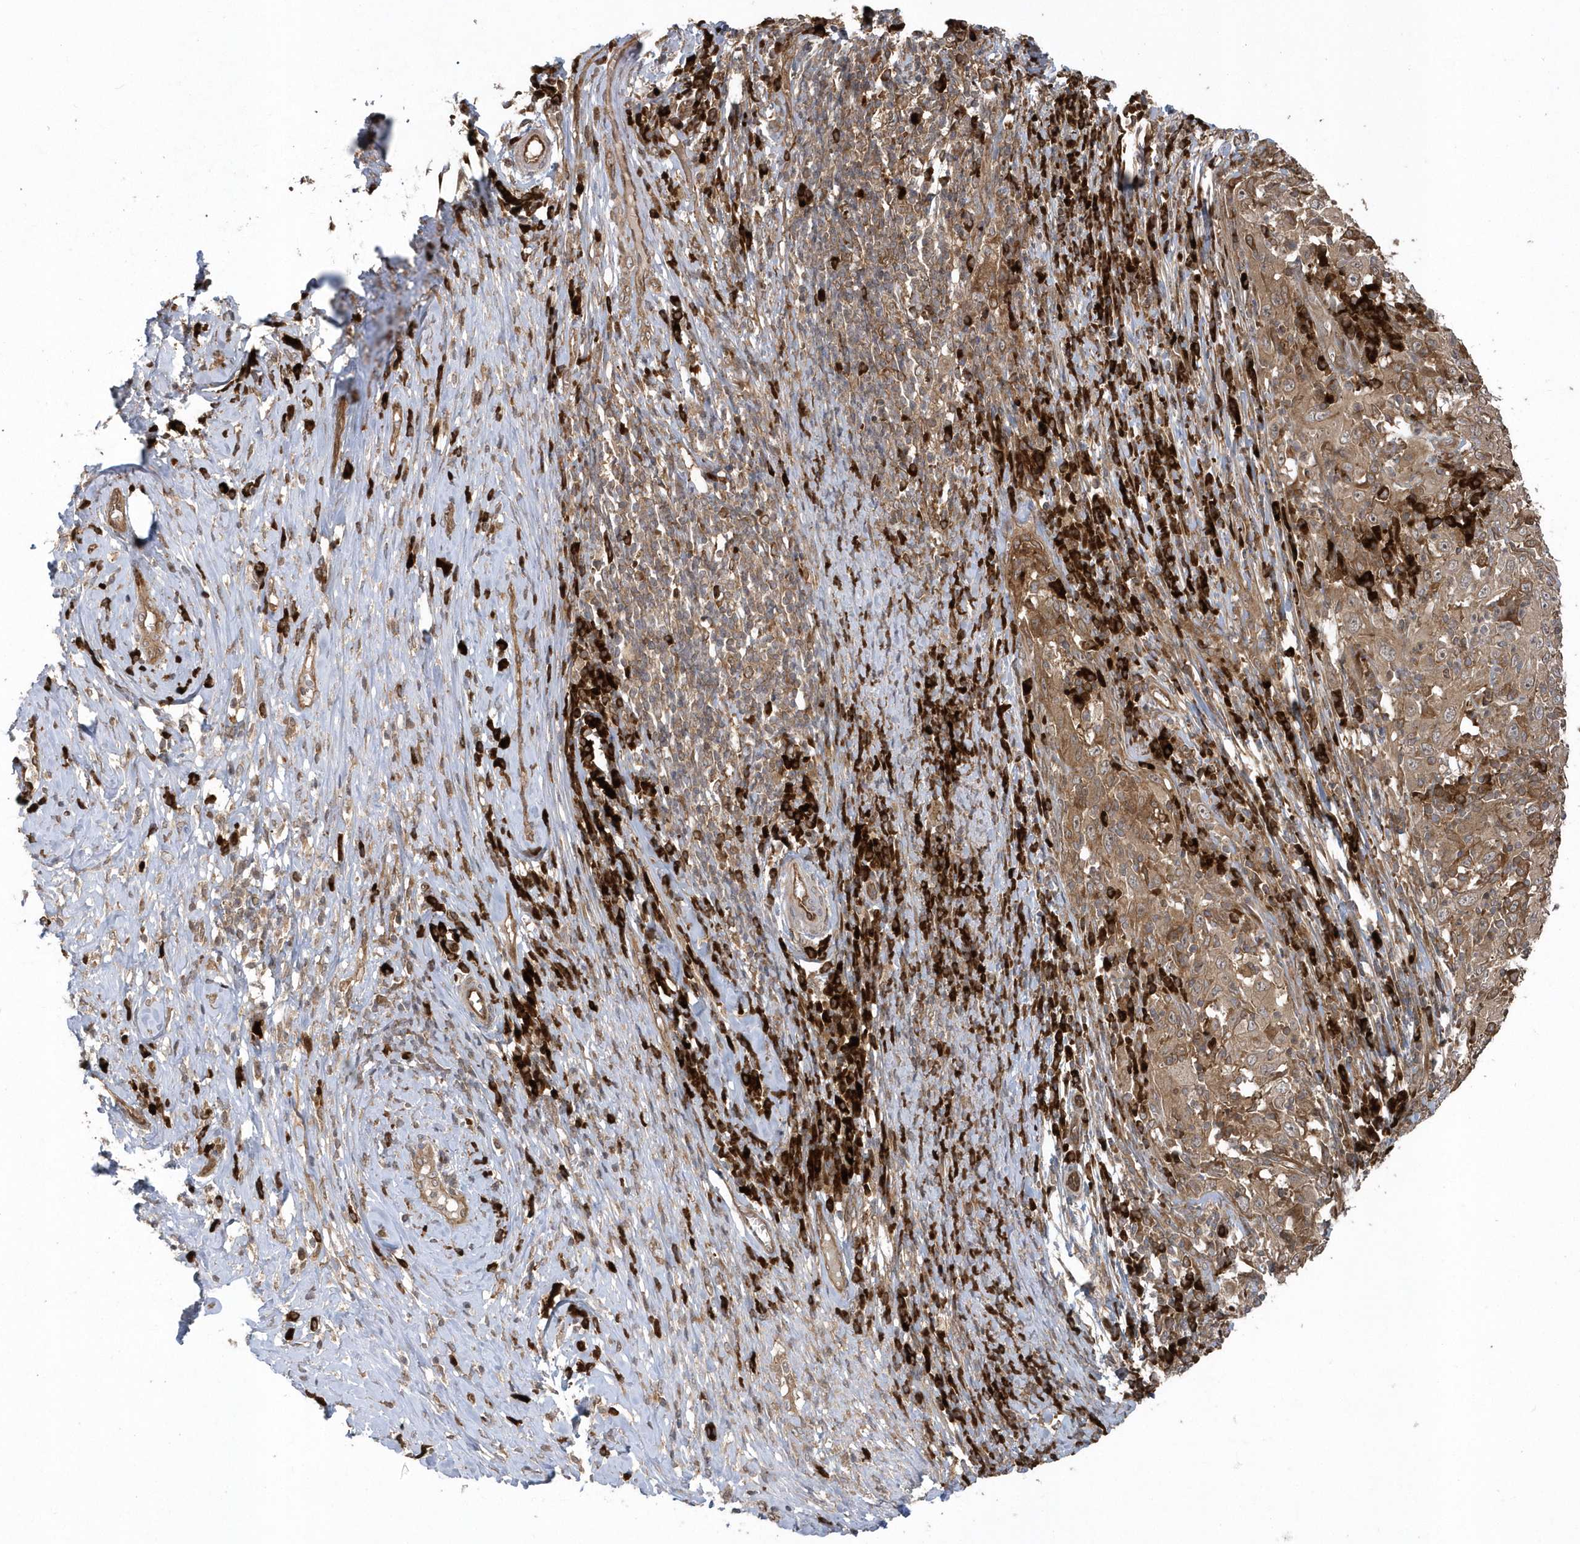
{"staining": {"intensity": "moderate", "quantity": ">75%", "location": "cytoplasmic/membranous"}, "tissue": "cervical cancer", "cell_type": "Tumor cells", "image_type": "cancer", "snomed": [{"axis": "morphology", "description": "Squamous cell carcinoma, NOS"}, {"axis": "topography", "description": "Cervix"}], "caption": "This is an image of immunohistochemistry (IHC) staining of cervical squamous cell carcinoma, which shows moderate expression in the cytoplasmic/membranous of tumor cells.", "gene": "HERPUD1", "patient": {"sex": "female", "age": 46}}